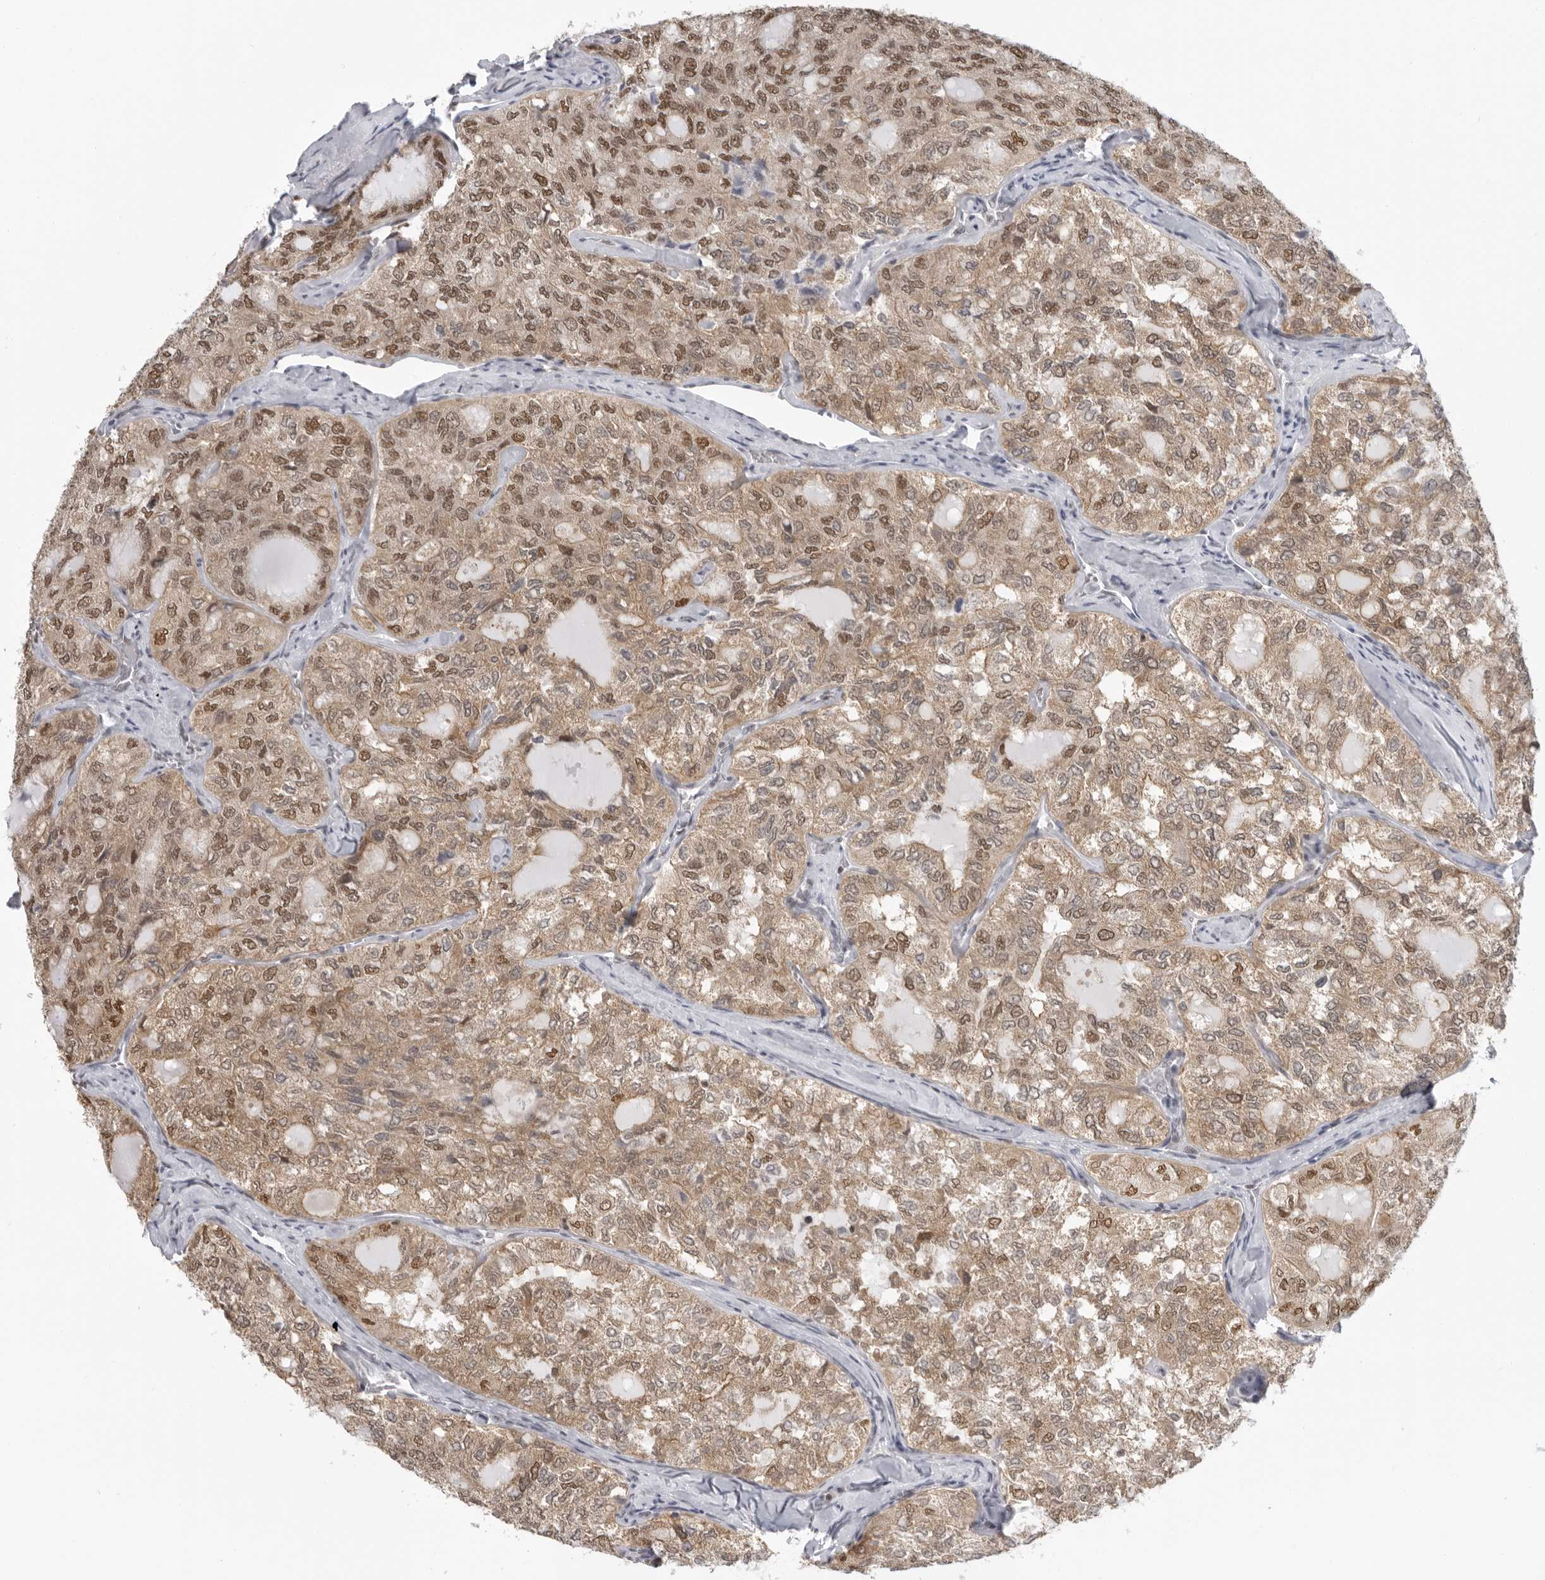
{"staining": {"intensity": "moderate", "quantity": ">75%", "location": "cytoplasmic/membranous,nuclear"}, "tissue": "thyroid cancer", "cell_type": "Tumor cells", "image_type": "cancer", "snomed": [{"axis": "morphology", "description": "Follicular adenoma carcinoma, NOS"}, {"axis": "topography", "description": "Thyroid gland"}], "caption": "A high-resolution image shows IHC staining of follicular adenoma carcinoma (thyroid), which displays moderate cytoplasmic/membranous and nuclear positivity in about >75% of tumor cells.", "gene": "RPA2", "patient": {"sex": "male", "age": 75}}